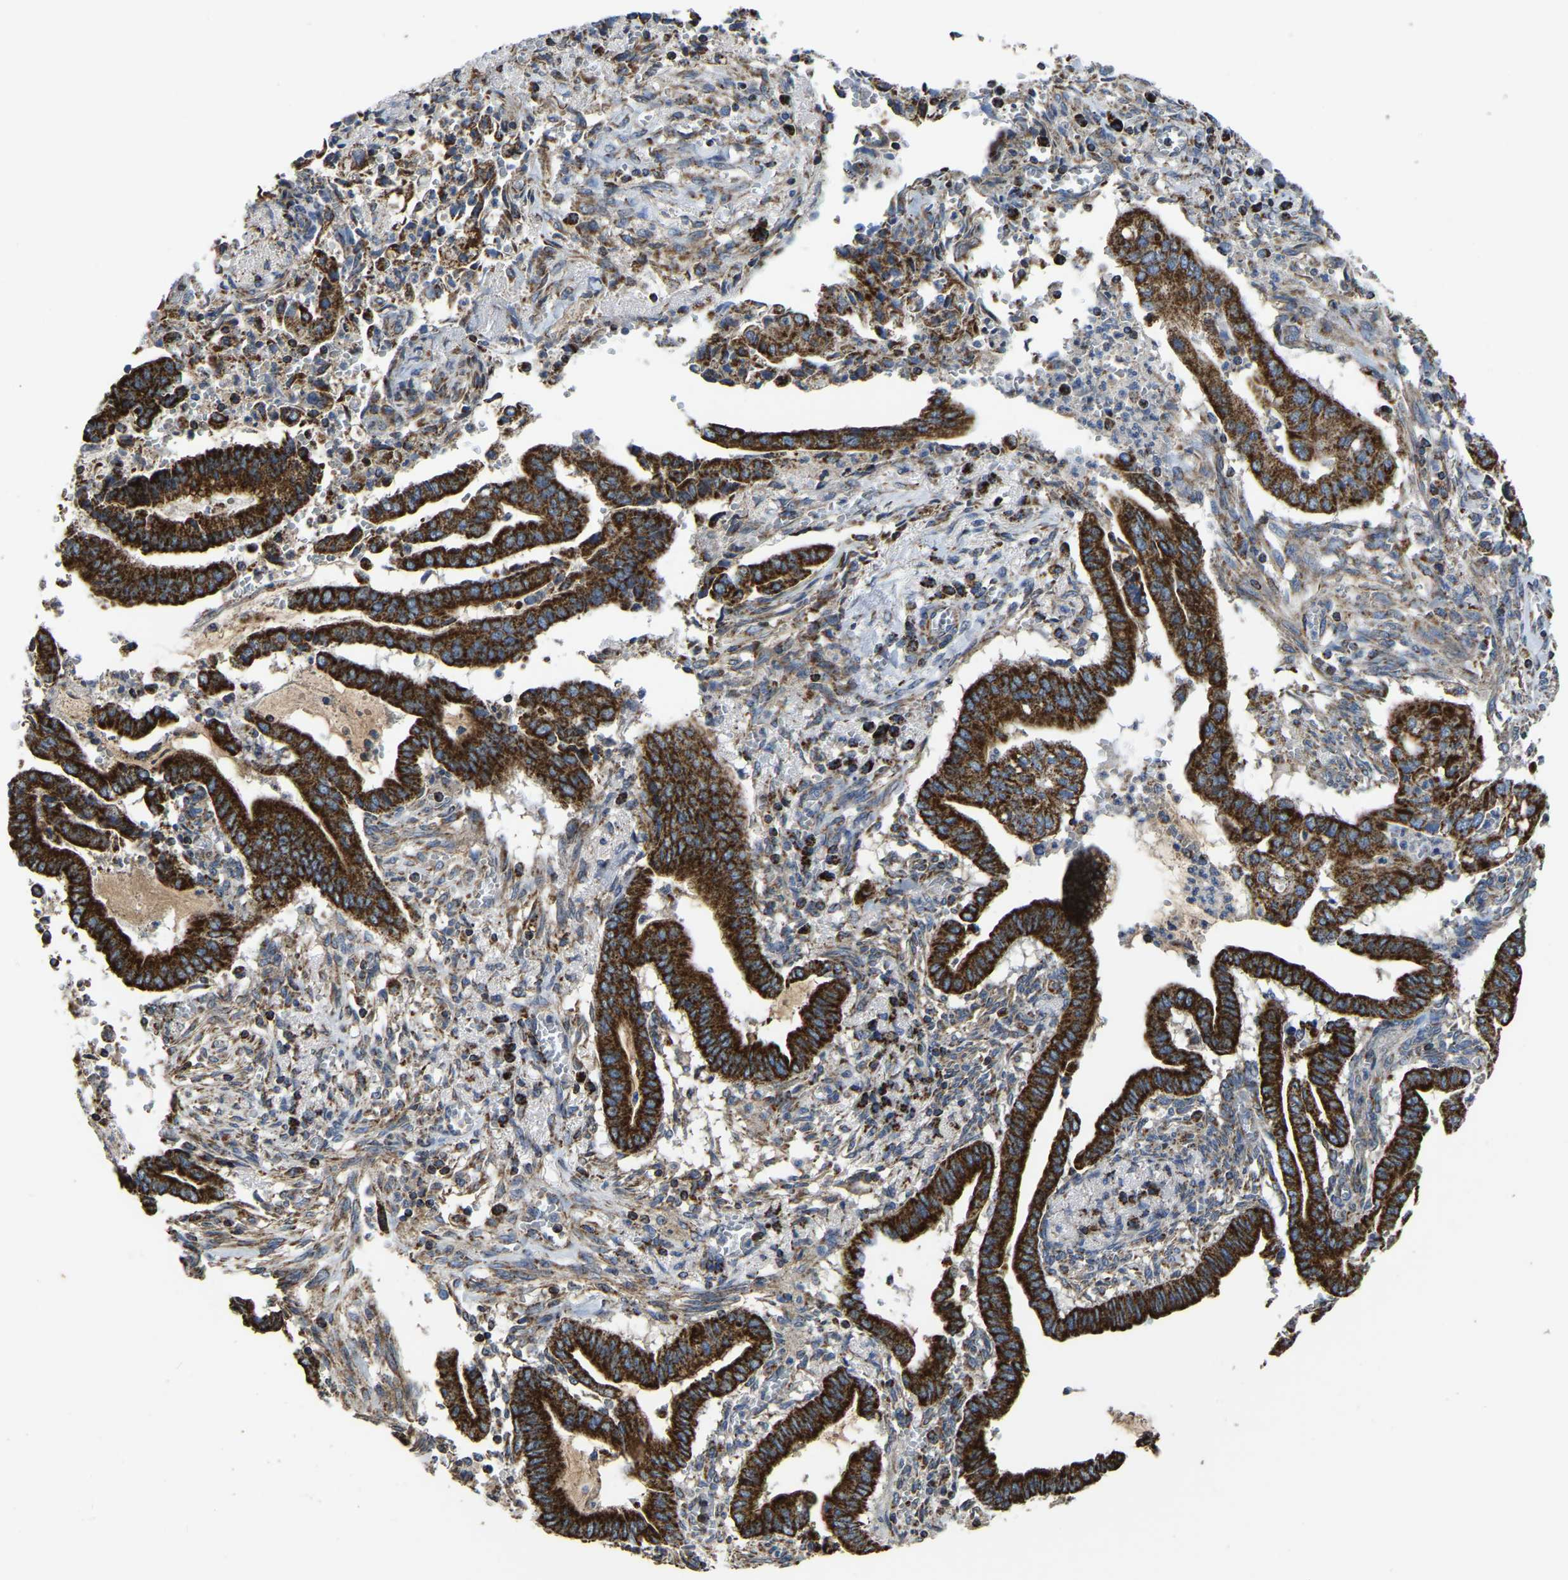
{"staining": {"intensity": "strong", "quantity": ">75%", "location": "cytoplasmic/membranous"}, "tissue": "cervical cancer", "cell_type": "Tumor cells", "image_type": "cancer", "snomed": [{"axis": "morphology", "description": "Adenocarcinoma, NOS"}, {"axis": "topography", "description": "Cervix"}], "caption": "This micrograph exhibits IHC staining of cervical adenocarcinoma, with high strong cytoplasmic/membranous positivity in approximately >75% of tumor cells.", "gene": "ETFA", "patient": {"sex": "female", "age": 44}}